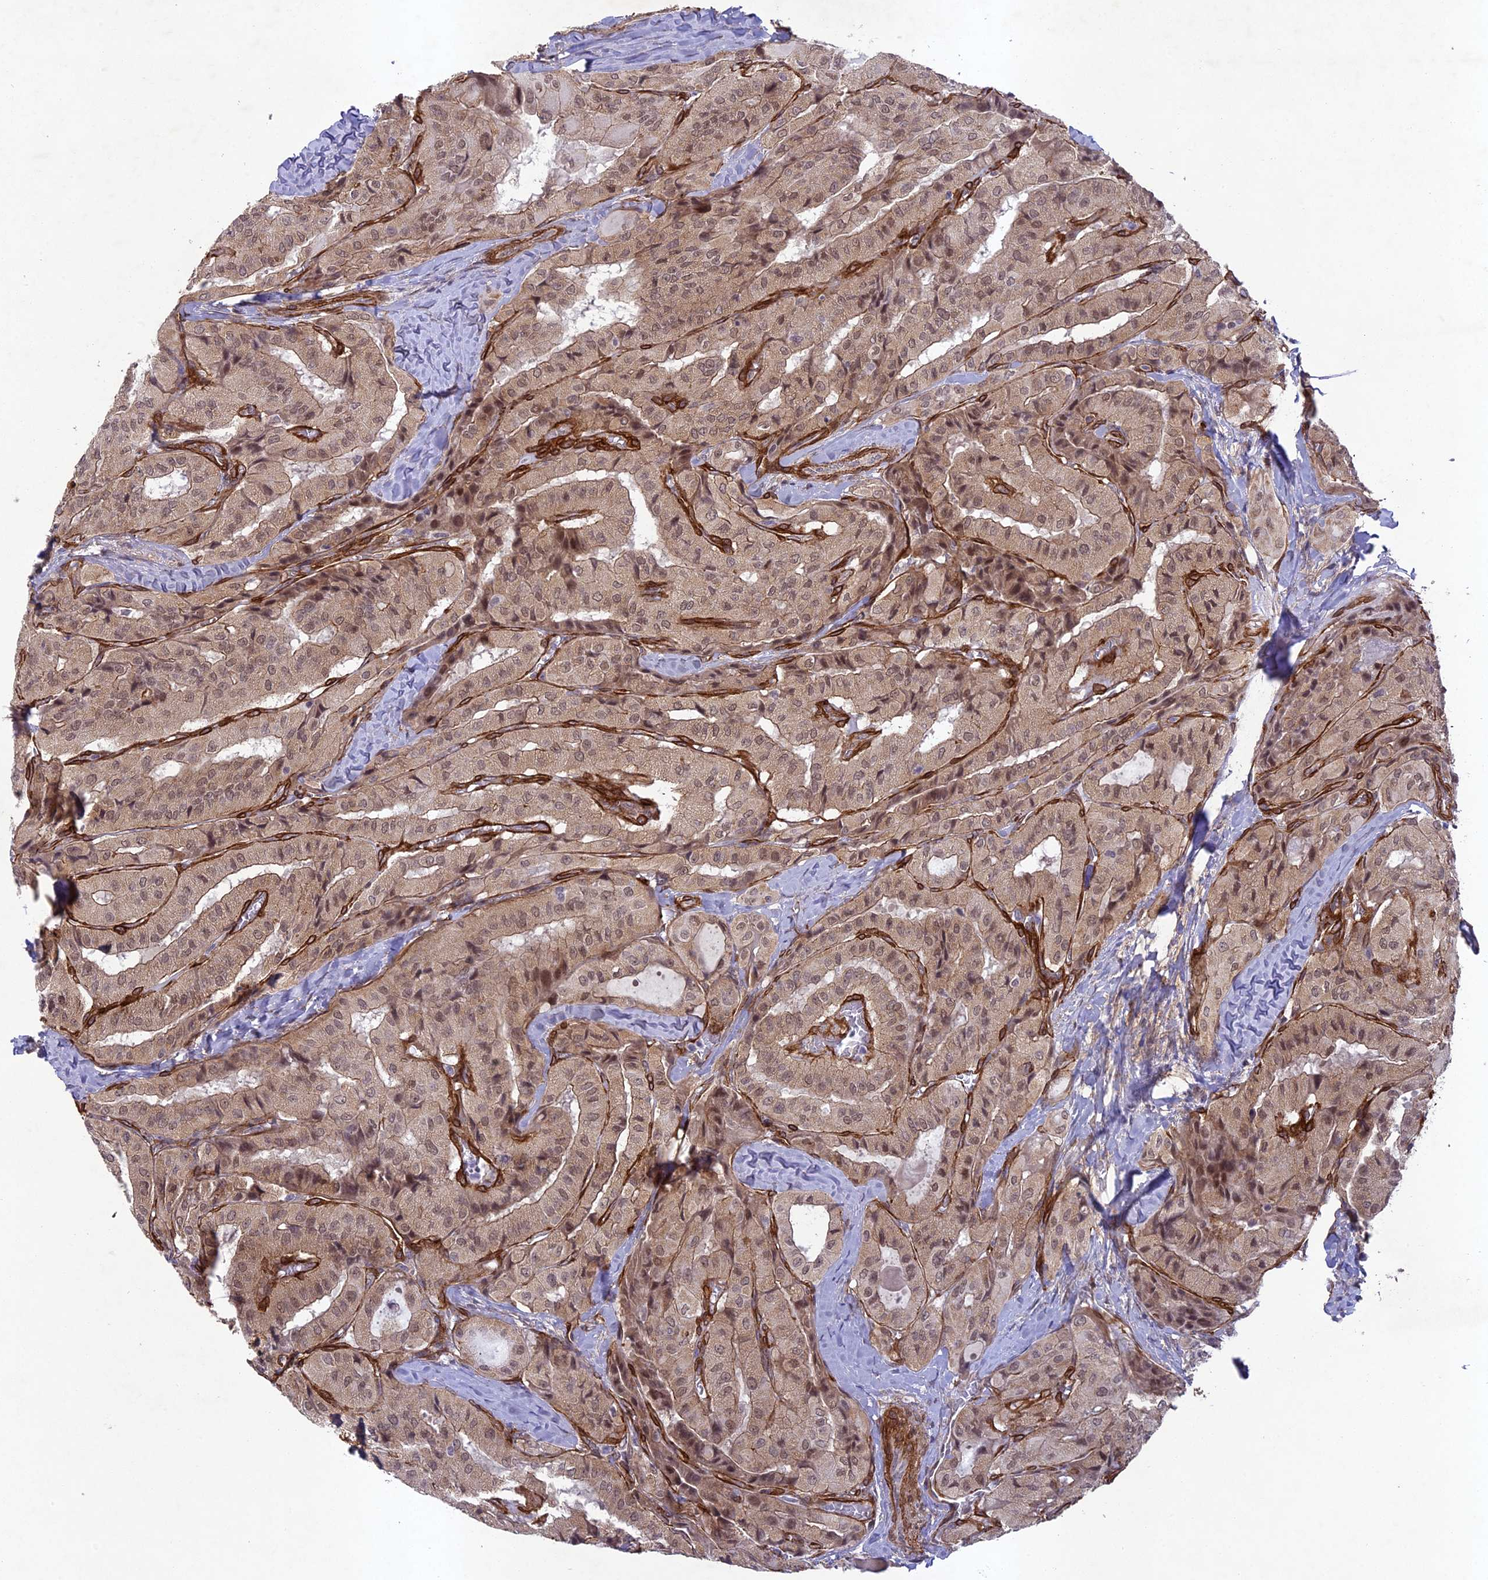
{"staining": {"intensity": "weak", "quantity": ">75%", "location": "cytoplasmic/membranous,nuclear"}, "tissue": "thyroid cancer", "cell_type": "Tumor cells", "image_type": "cancer", "snomed": [{"axis": "morphology", "description": "Normal tissue, NOS"}, {"axis": "morphology", "description": "Papillary adenocarcinoma, NOS"}, {"axis": "topography", "description": "Thyroid gland"}], "caption": "A histopathology image of thyroid papillary adenocarcinoma stained for a protein exhibits weak cytoplasmic/membranous and nuclear brown staining in tumor cells. (DAB = brown stain, brightfield microscopy at high magnification).", "gene": "TNS1", "patient": {"sex": "female", "age": 59}}